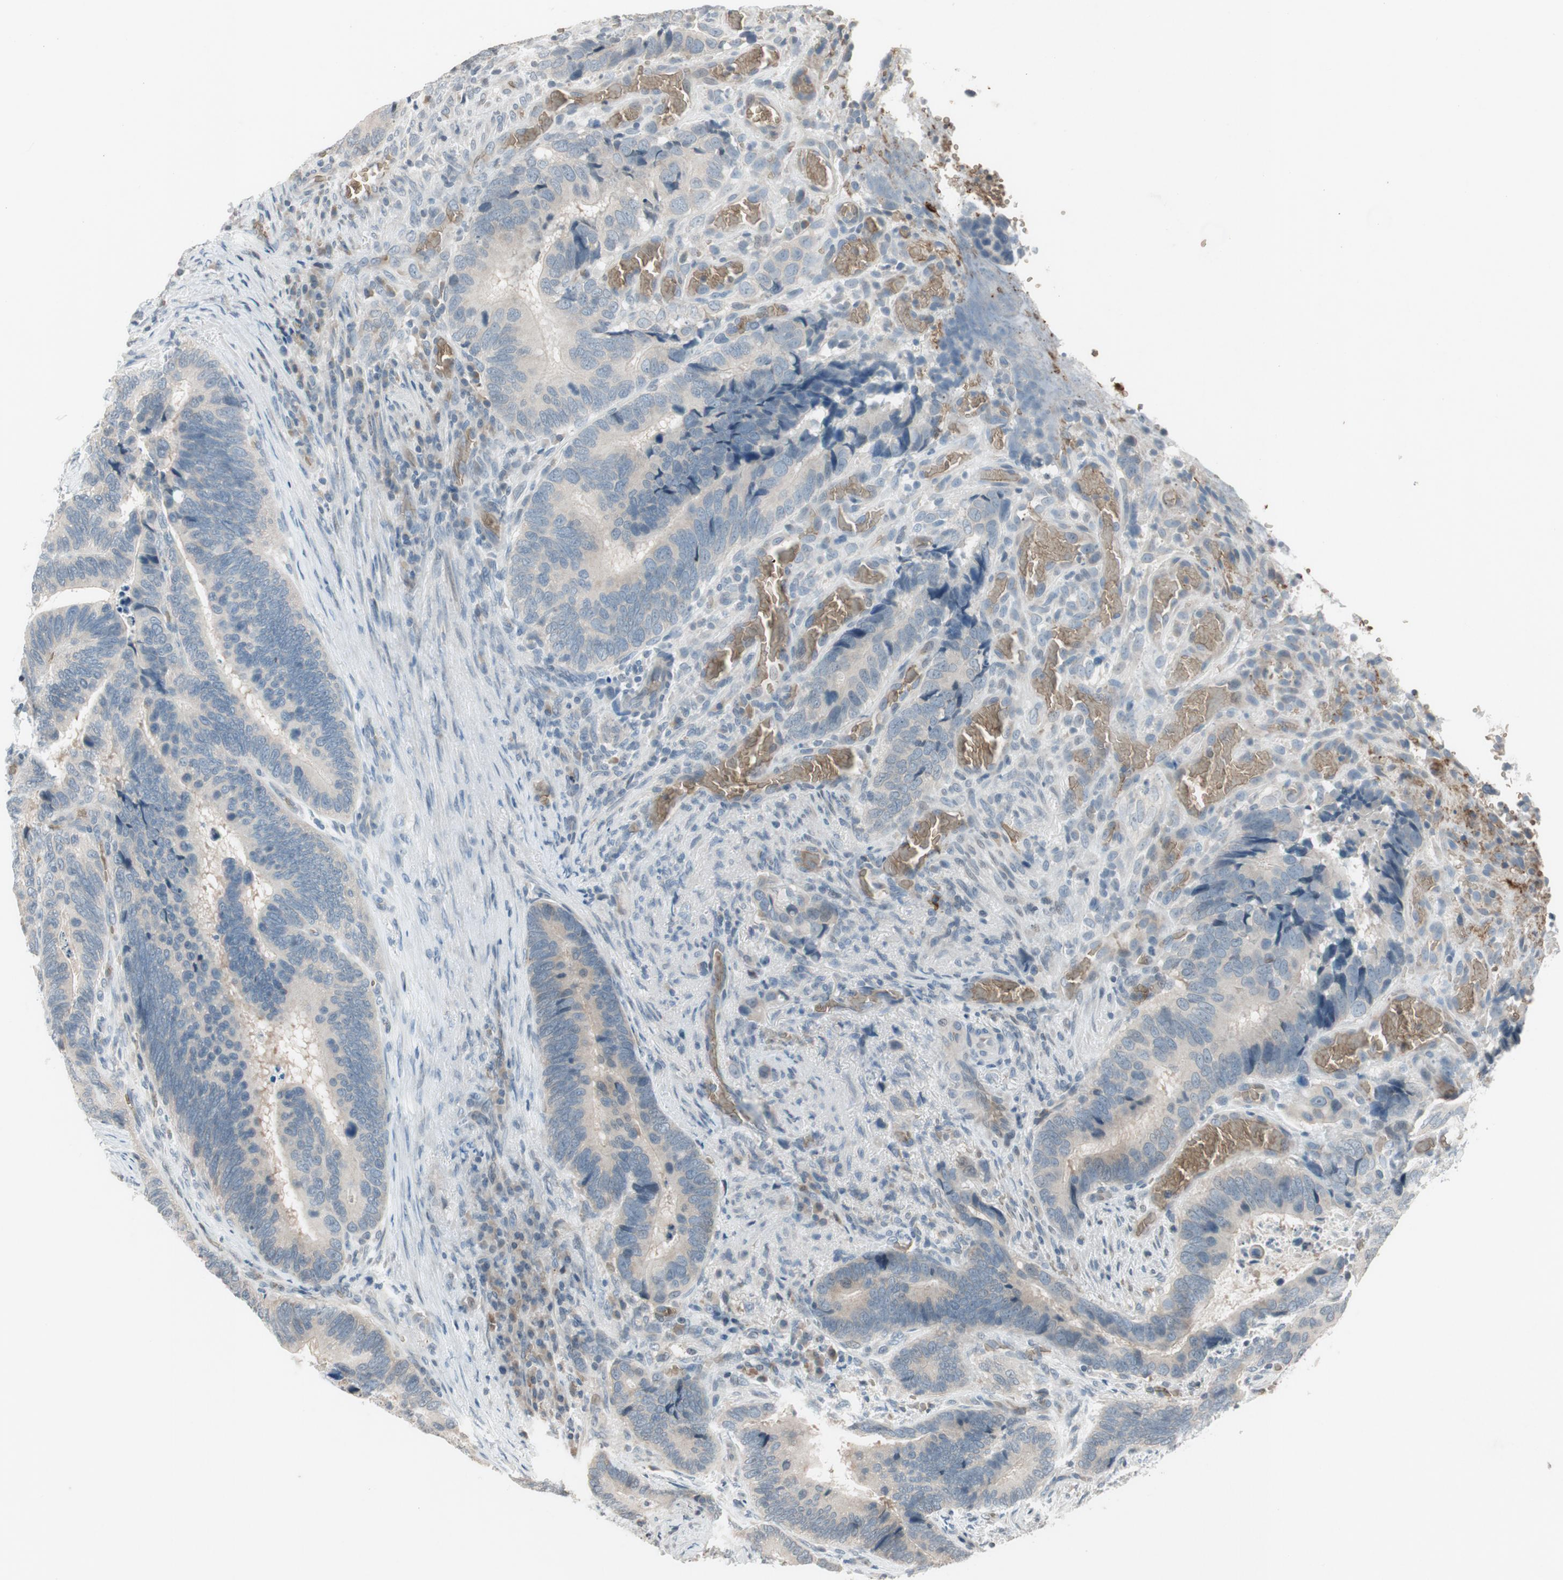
{"staining": {"intensity": "negative", "quantity": "none", "location": "none"}, "tissue": "colorectal cancer", "cell_type": "Tumor cells", "image_type": "cancer", "snomed": [{"axis": "morphology", "description": "Adenocarcinoma, NOS"}, {"axis": "topography", "description": "Colon"}], "caption": "The IHC micrograph has no significant positivity in tumor cells of colorectal adenocarcinoma tissue.", "gene": "GYPC", "patient": {"sex": "male", "age": 72}}